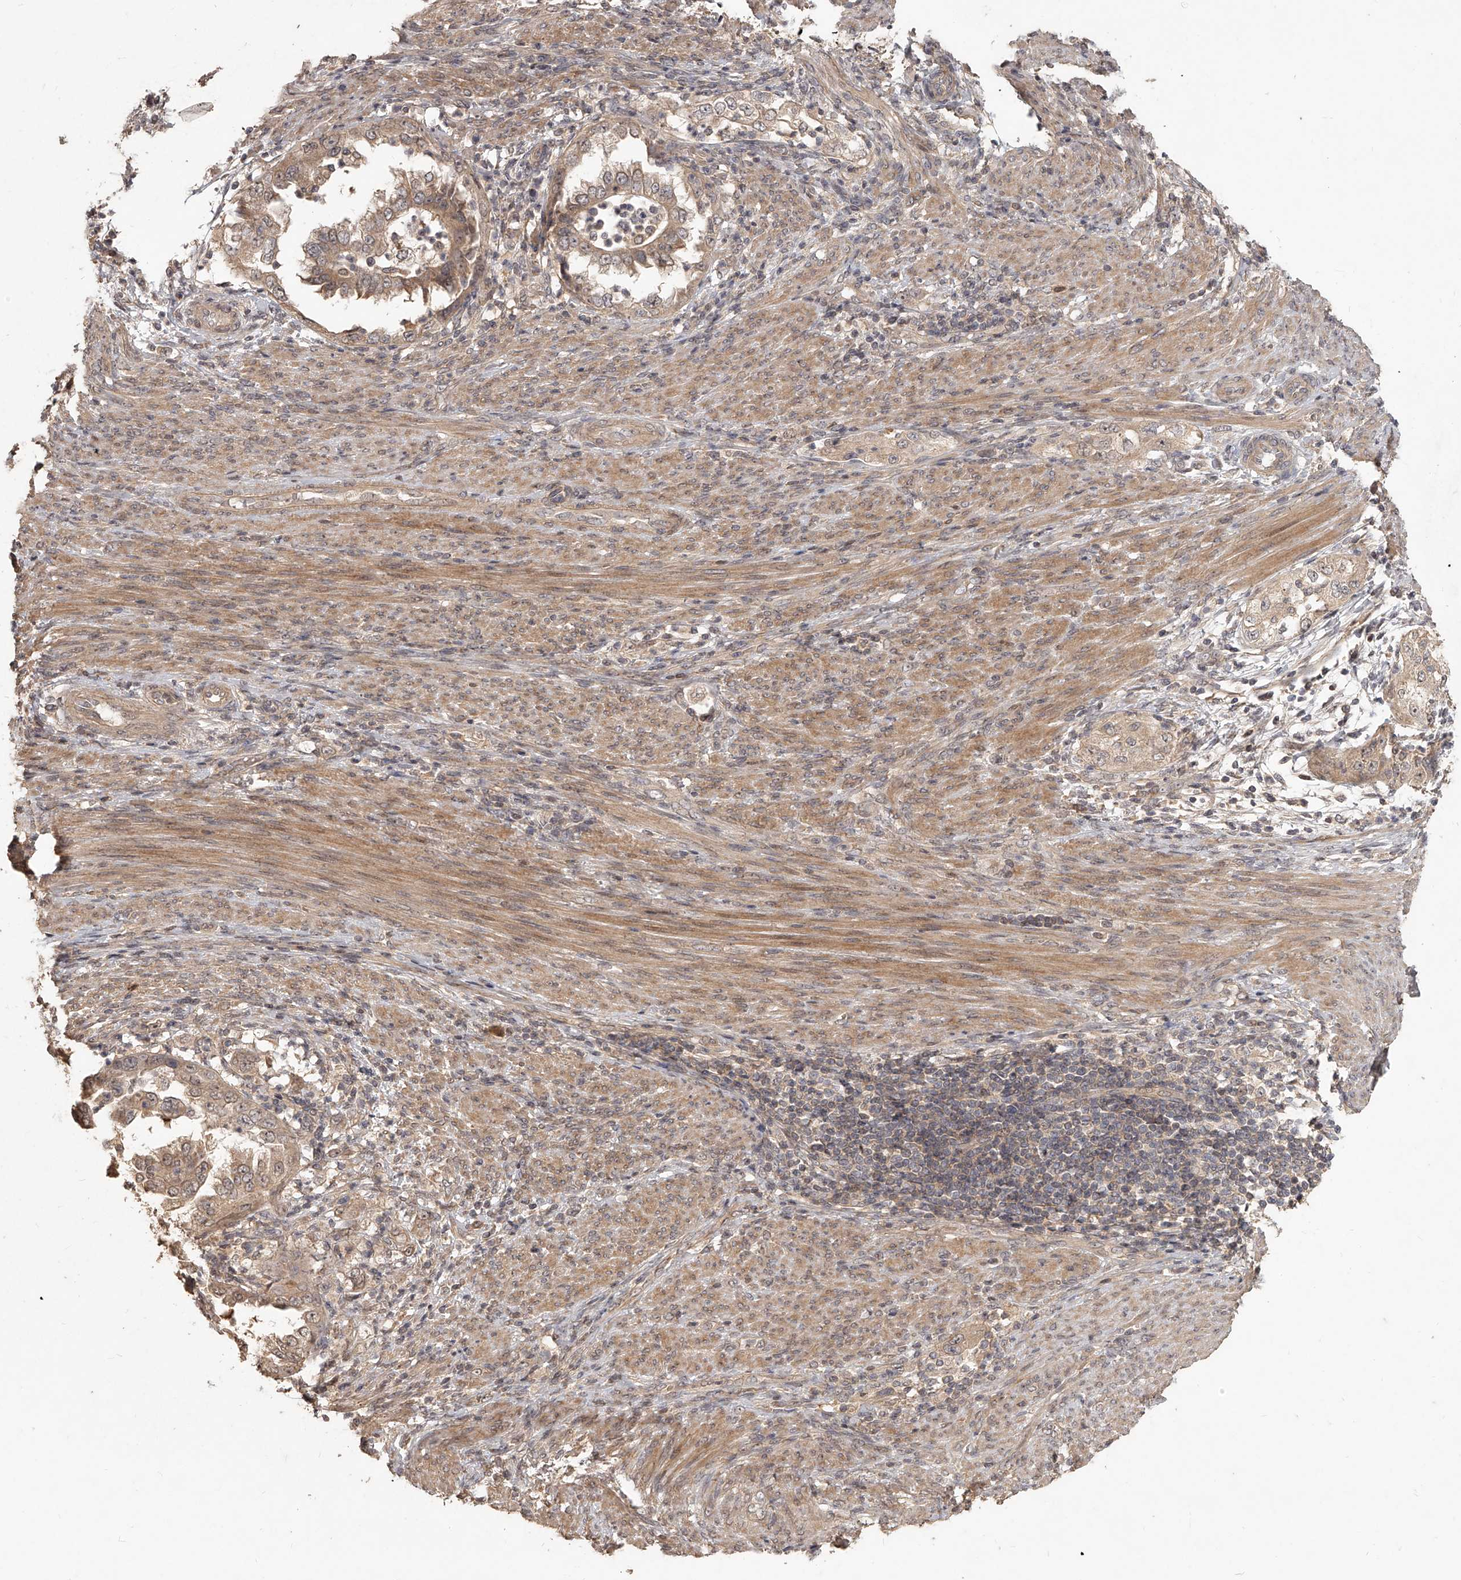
{"staining": {"intensity": "weak", "quantity": ">75%", "location": "cytoplasmic/membranous"}, "tissue": "endometrial cancer", "cell_type": "Tumor cells", "image_type": "cancer", "snomed": [{"axis": "morphology", "description": "Adenocarcinoma, NOS"}, {"axis": "topography", "description": "Endometrium"}], "caption": "This is a histology image of immunohistochemistry (IHC) staining of adenocarcinoma (endometrial), which shows weak expression in the cytoplasmic/membranous of tumor cells.", "gene": "SLC37A1", "patient": {"sex": "female", "age": 85}}